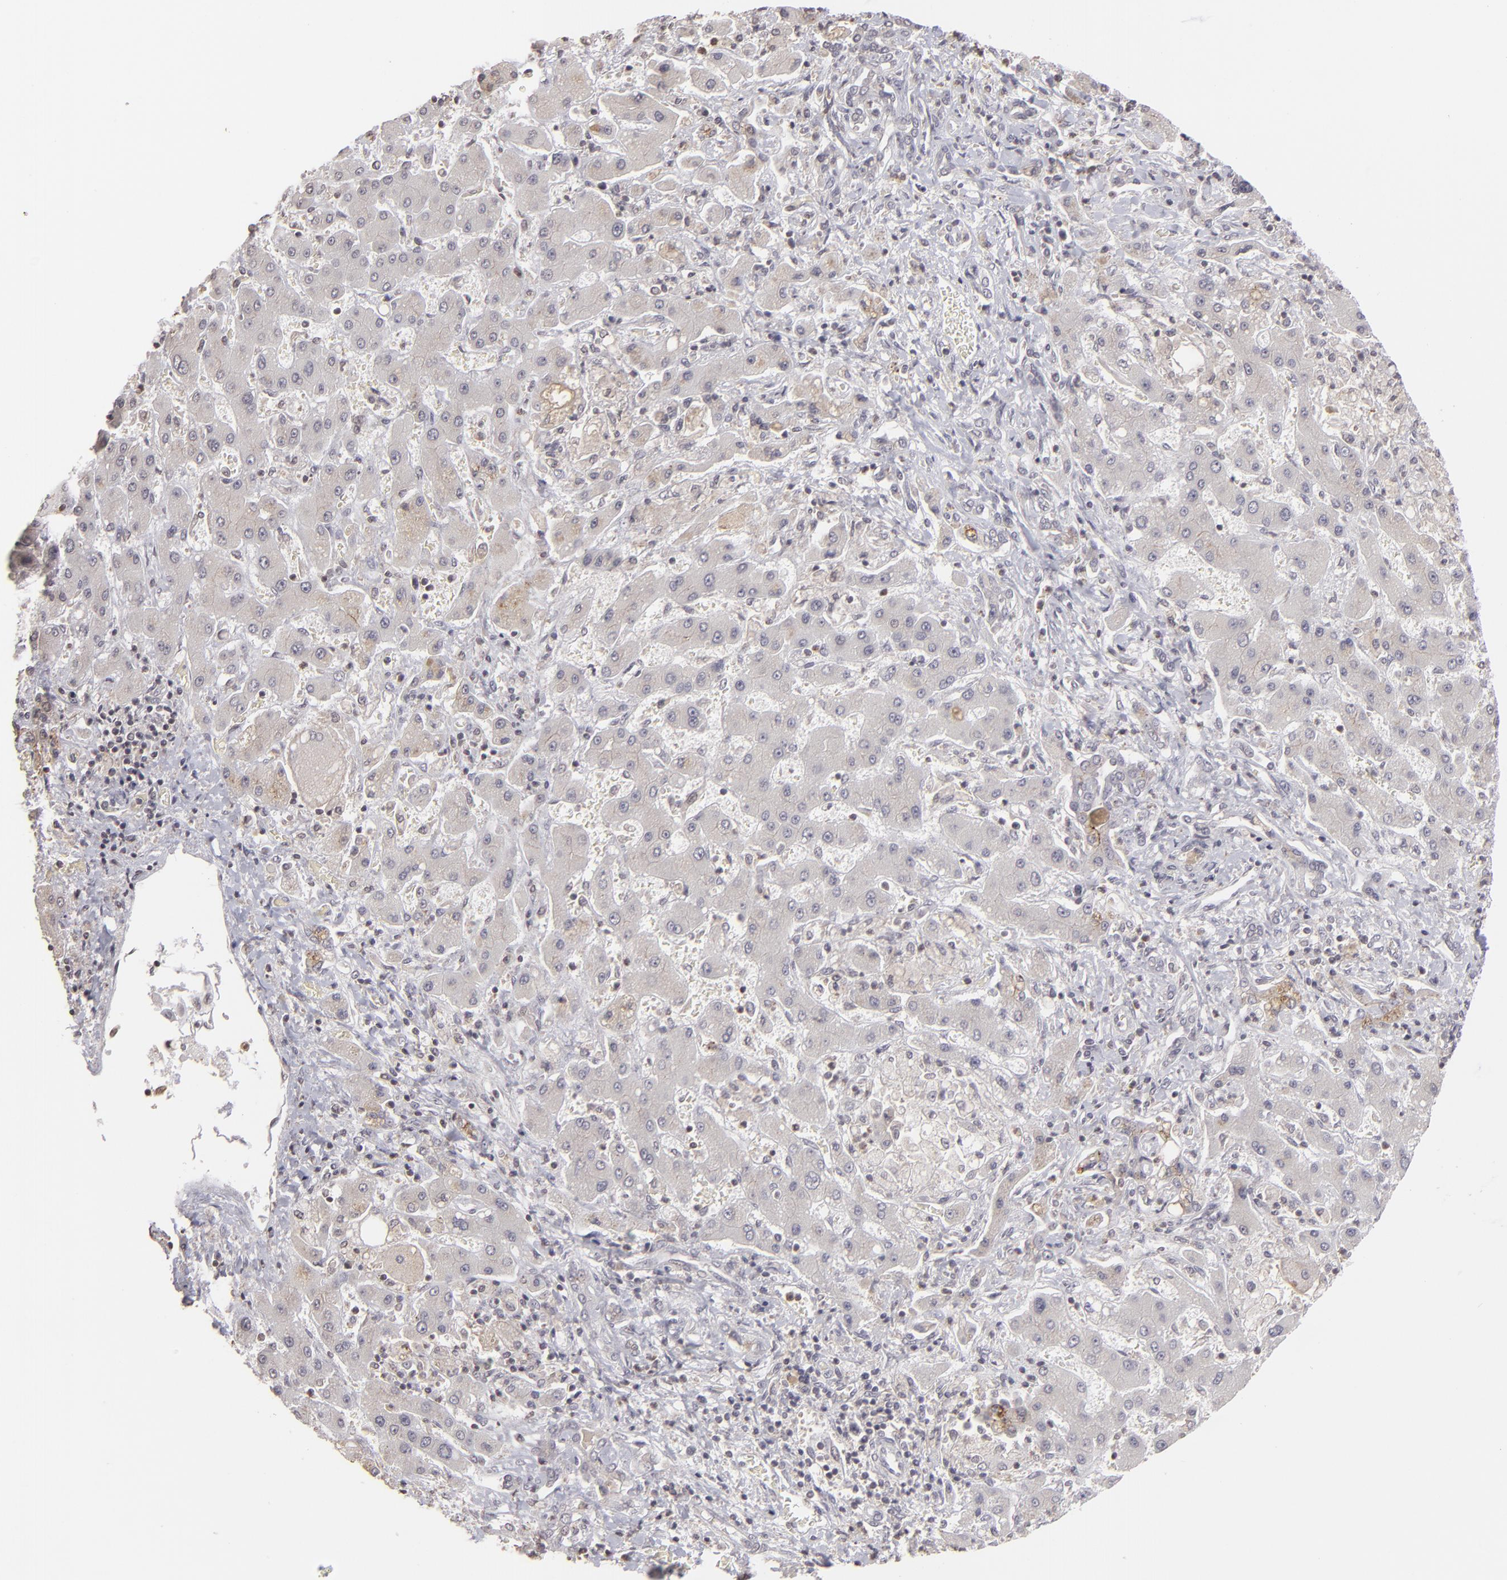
{"staining": {"intensity": "negative", "quantity": "none", "location": "none"}, "tissue": "liver cancer", "cell_type": "Tumor cells", "image_type": "cancer", "snomed": [{"axis": "morphology", "description": "Cholangiocarcinoma"}, {"axis": "topography", "description": "Liver"}], "caption": "An IHC micrograph of liver cancer is shown. There is no staining in tumor cells of liver cancer. Nuclei are stained in blue.", "gene": "CLDN2", "patient": {"sex": "male", "age": 50}}